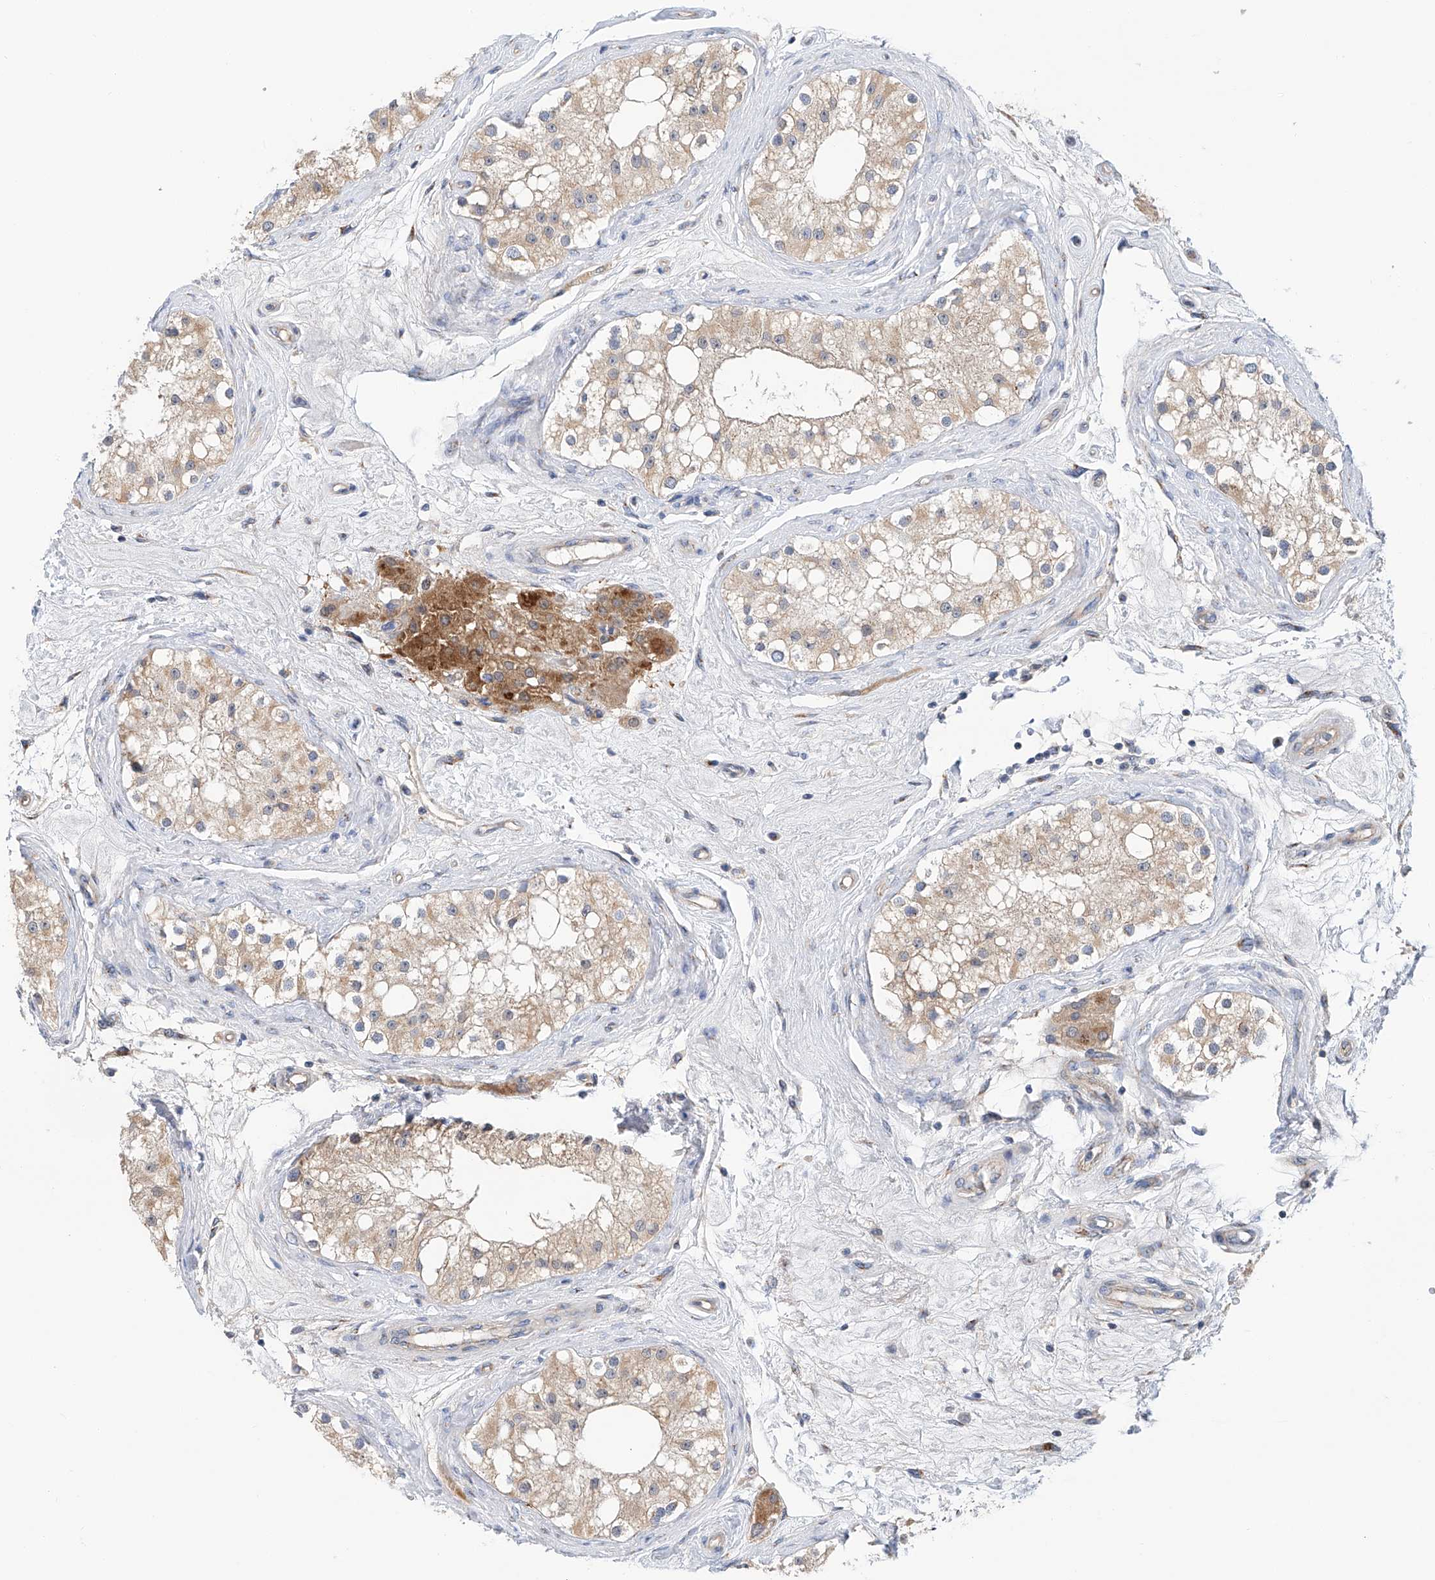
{"staining": {"intensity": "moderate", "quantity": "25%-75%", "location": "cytoplasmic/membranous"}, "tissue": "testis", "cell_type": "Cells in seminiferous ducts", "image_type": "normal", "snomed": [{"axis": "morphology", "description": "Normal tissue, NOS"}, {"axis": "topography", "description": "Testis"}], "caption": "Cells in seminiferous ducts reveal moderate cytoplasmic/membranous expression in approximately 25%-75% of cells in benign testis.", "gene": "SLC22A7", "patient": {"sex": "male", "age": 84}}